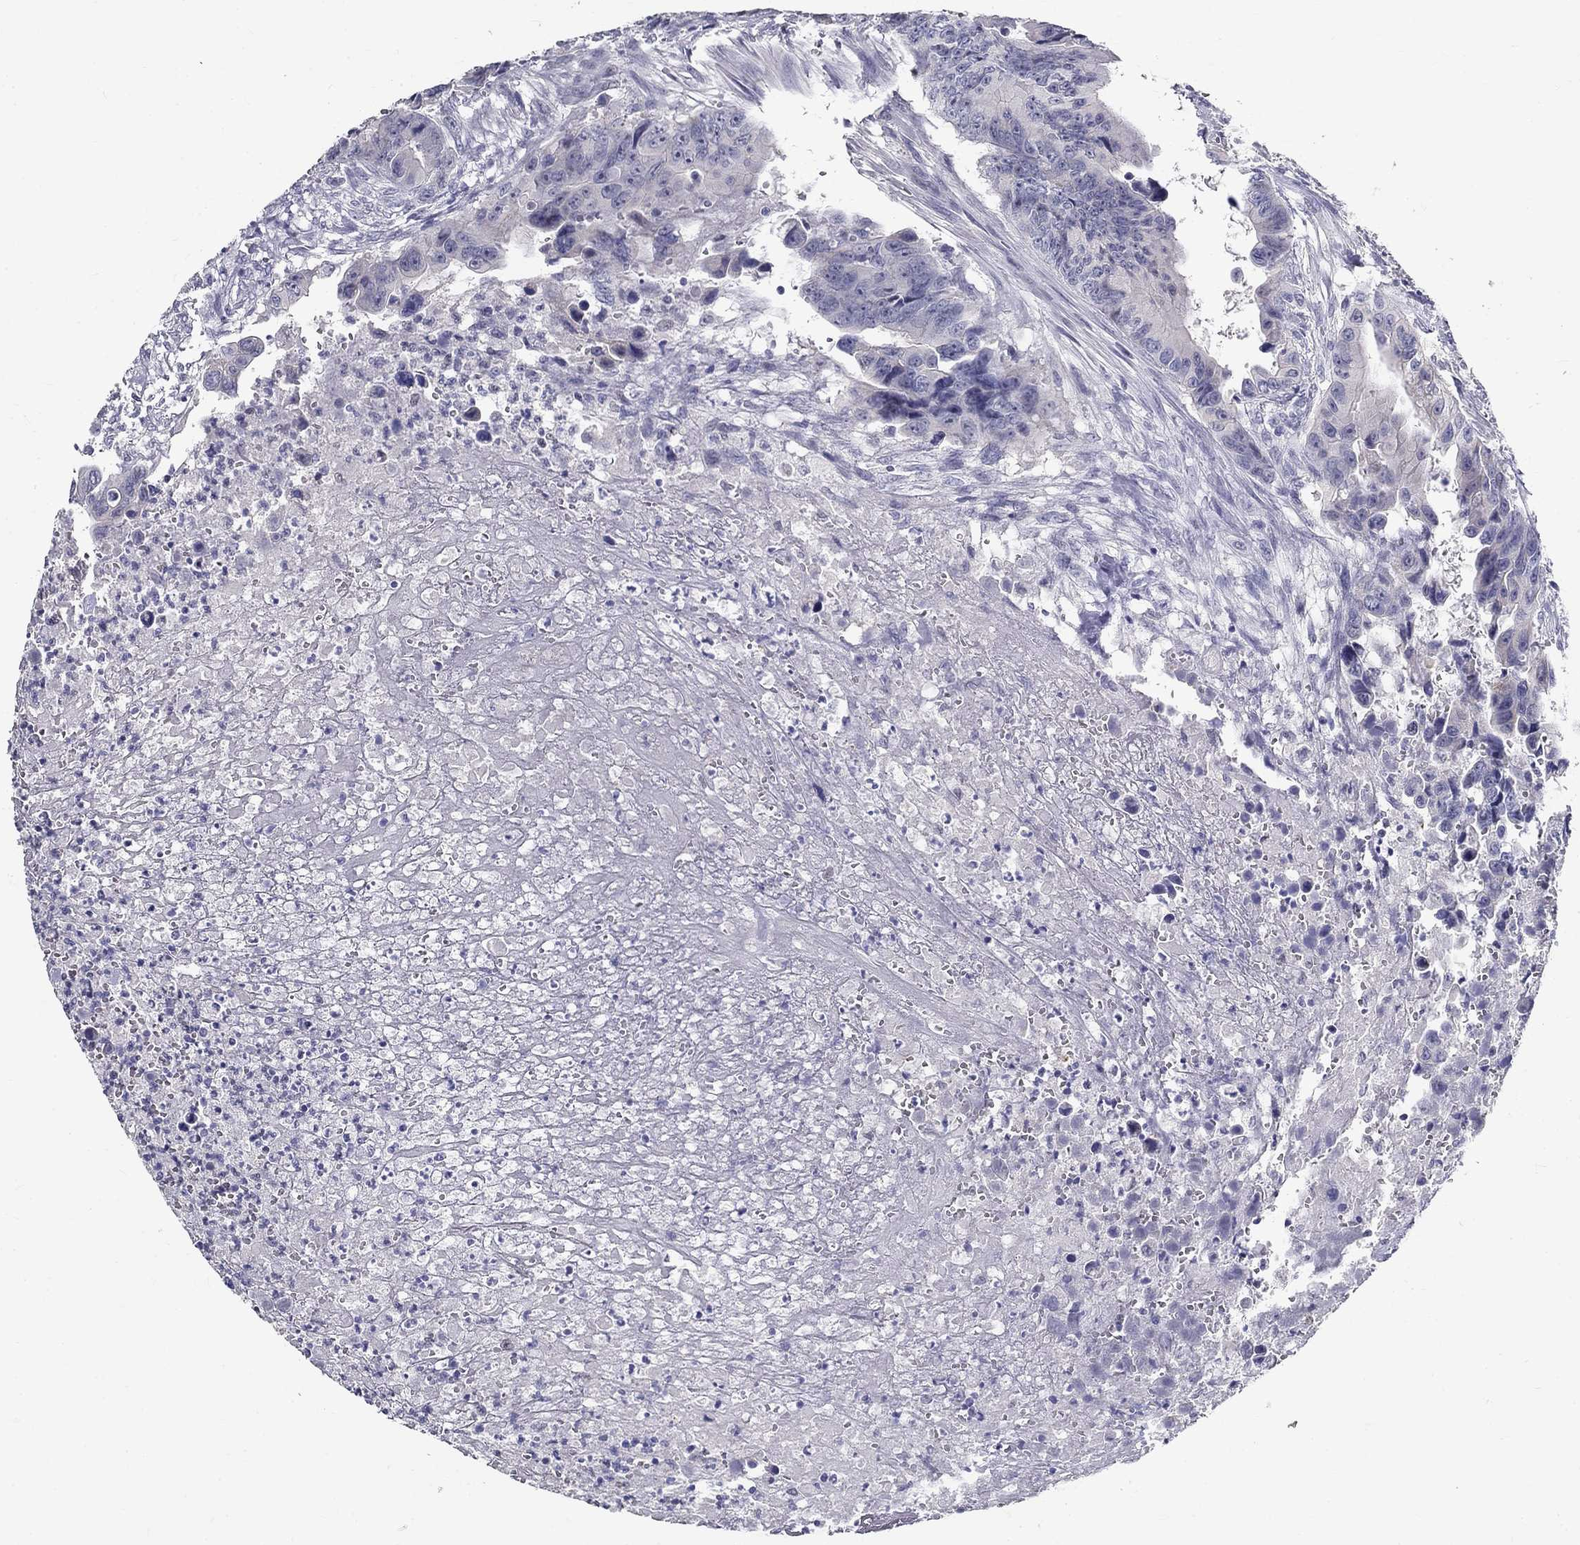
{"staining": {"intensity": "negative", "quantity": "none", "location": "none"}, "tissue": "colorectal cancer", "cell_type": "Tumor cells", "image_type": "cancer", "snomed": [{"axis": "morphology", "description": "Adenocarcinoma, NOS"}, {"axis": "topography", "description": "Colon"}], "caption": "A high-resolution image shows IHC staining of colorectal cancer, which shows no significant staining in tumor cells.", "gene": "GUCA1A", "patient": {"sex": "female", "age": 87}}